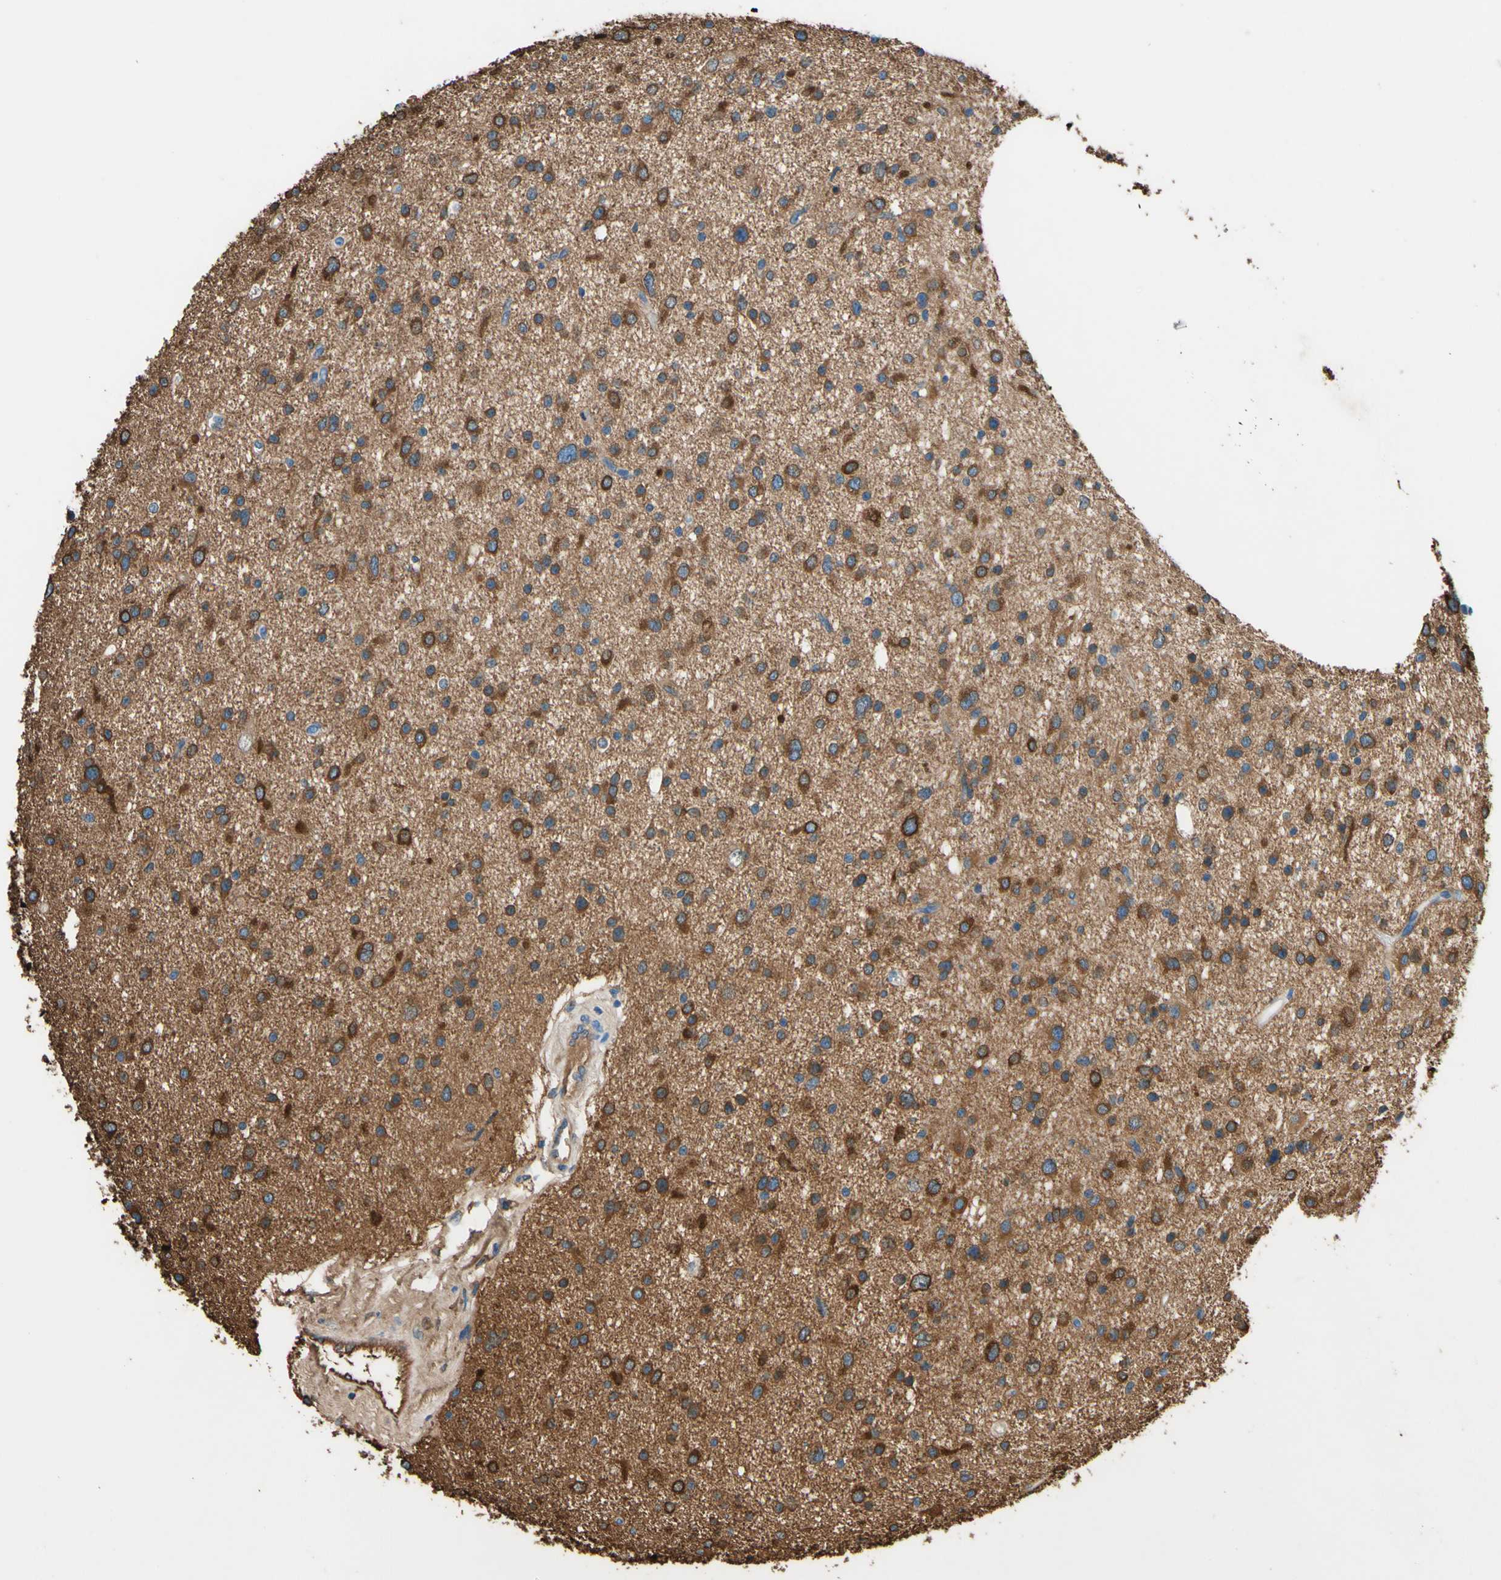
{"staining": {"intensity": "strong", "quantity": "25%-75%", "location": "cytoplasmic/membranous"}, "tissue": "glioma", "cell_type": "Tumor cells", "image_type": "cancer", "snomed": [{"axis": "morphology", "description": "Glioma, malignant, Low grade"}, {"axis": "topography", "description": "Brain"}], "caption": "Protein expression analysis of glioma exhibits strong cytoplasmic/membranous expression in approximately 25%-75% of tumor cells. (Brightfield microscopy of DAB IHC at high magnification).", "gene": "DPYSL3", "patient": {"sex": "female", "age": 37}}